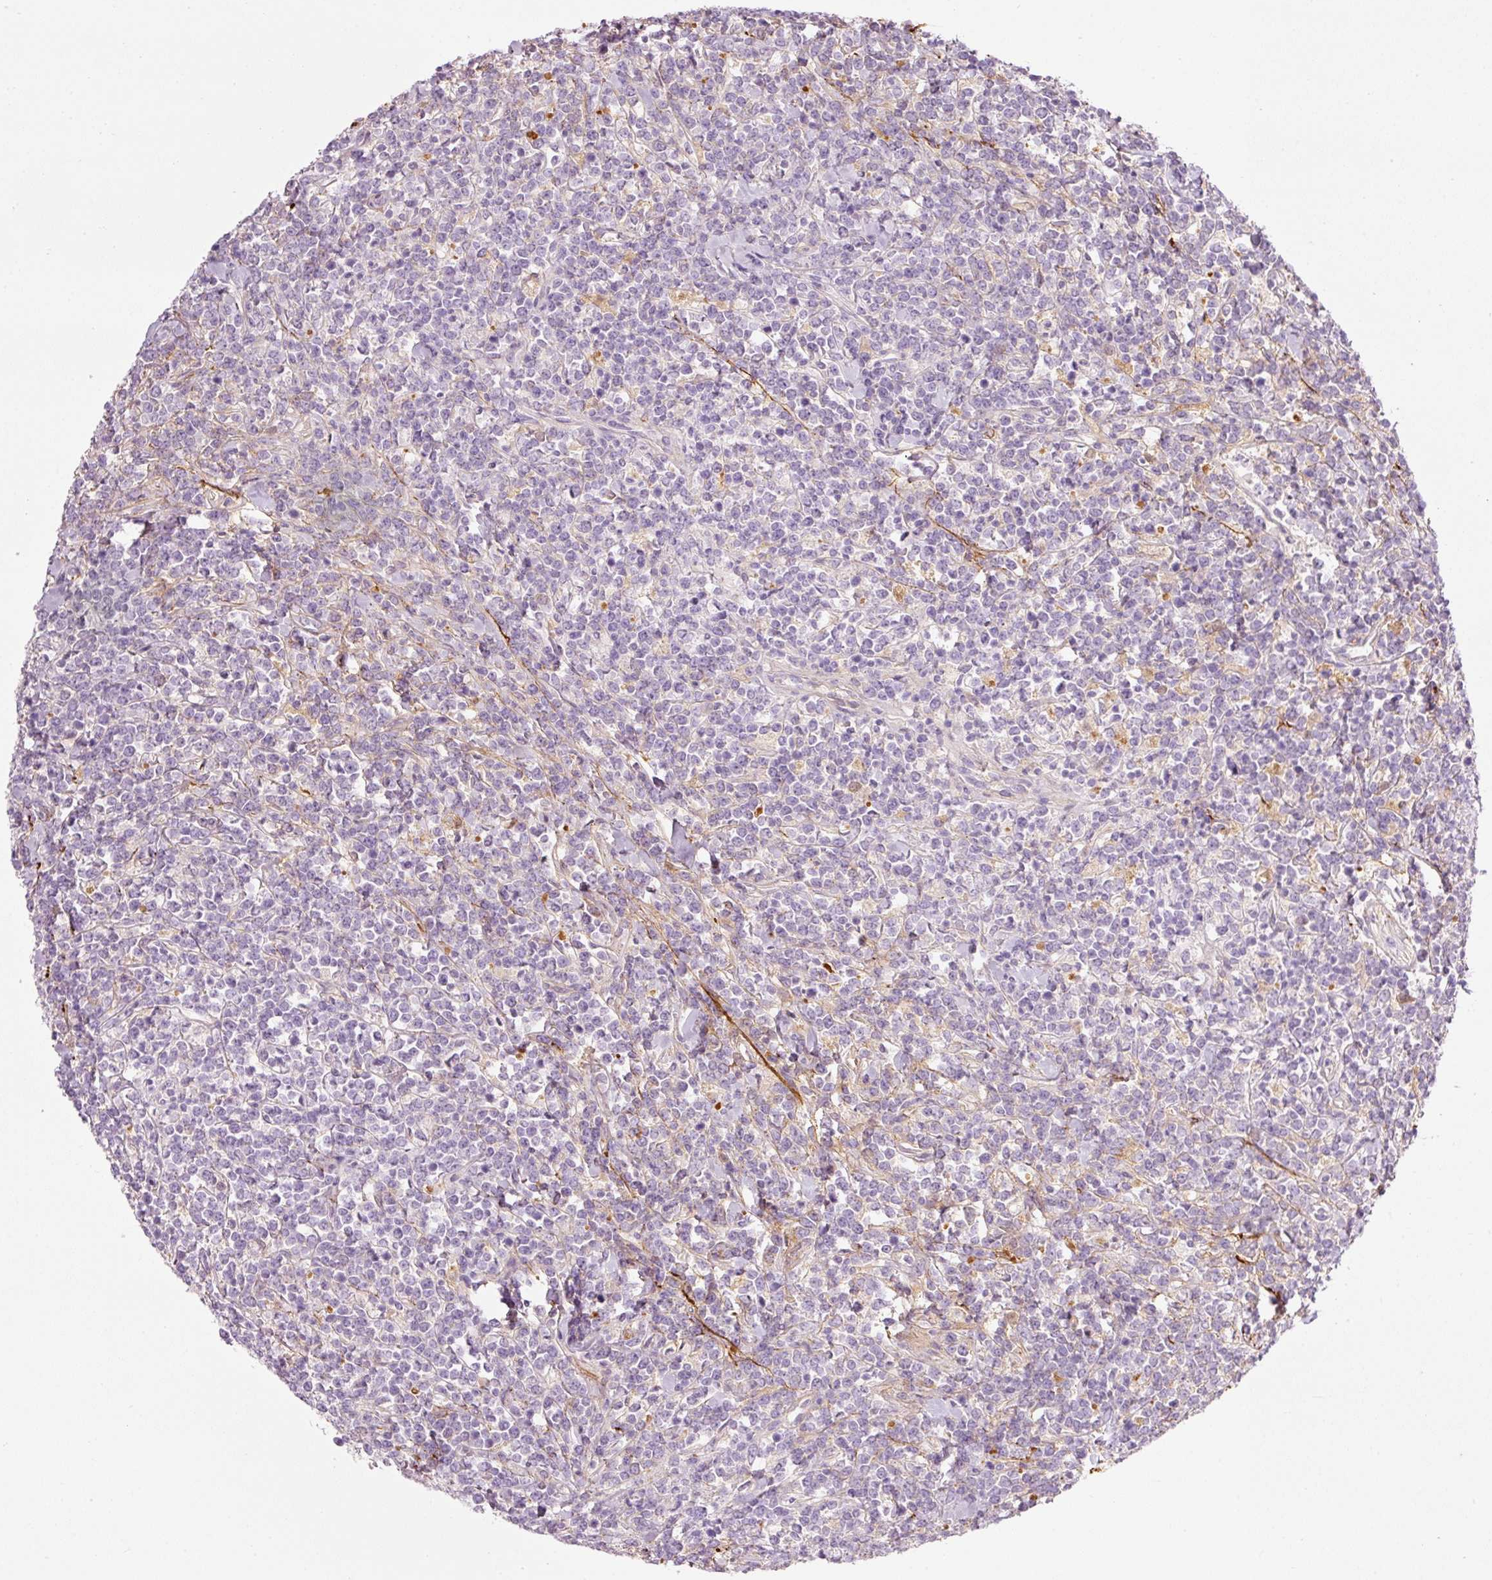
{"staining": {"intensity": "negative", "quantity": "none", "location": "none"}, "tissue": "lymphoma", "cell_type": "Tumor cells", "image_type": "cancer", "snomed": [{"axis": "morphology", "description": "Malignant lymphoma, non-Hodgkin's type, High grade"}, {"axis": "topography", "description": "Small intestine"}, {"axis": "topography", "description": "Colon"}], "caption": "Human lymphoma stained for a protein using immunohistochemistry (IHC) demonstrates no positivity in tumor cells.", "gene": "MFAP4", "patient": {"sex": "male", "age": 8}}